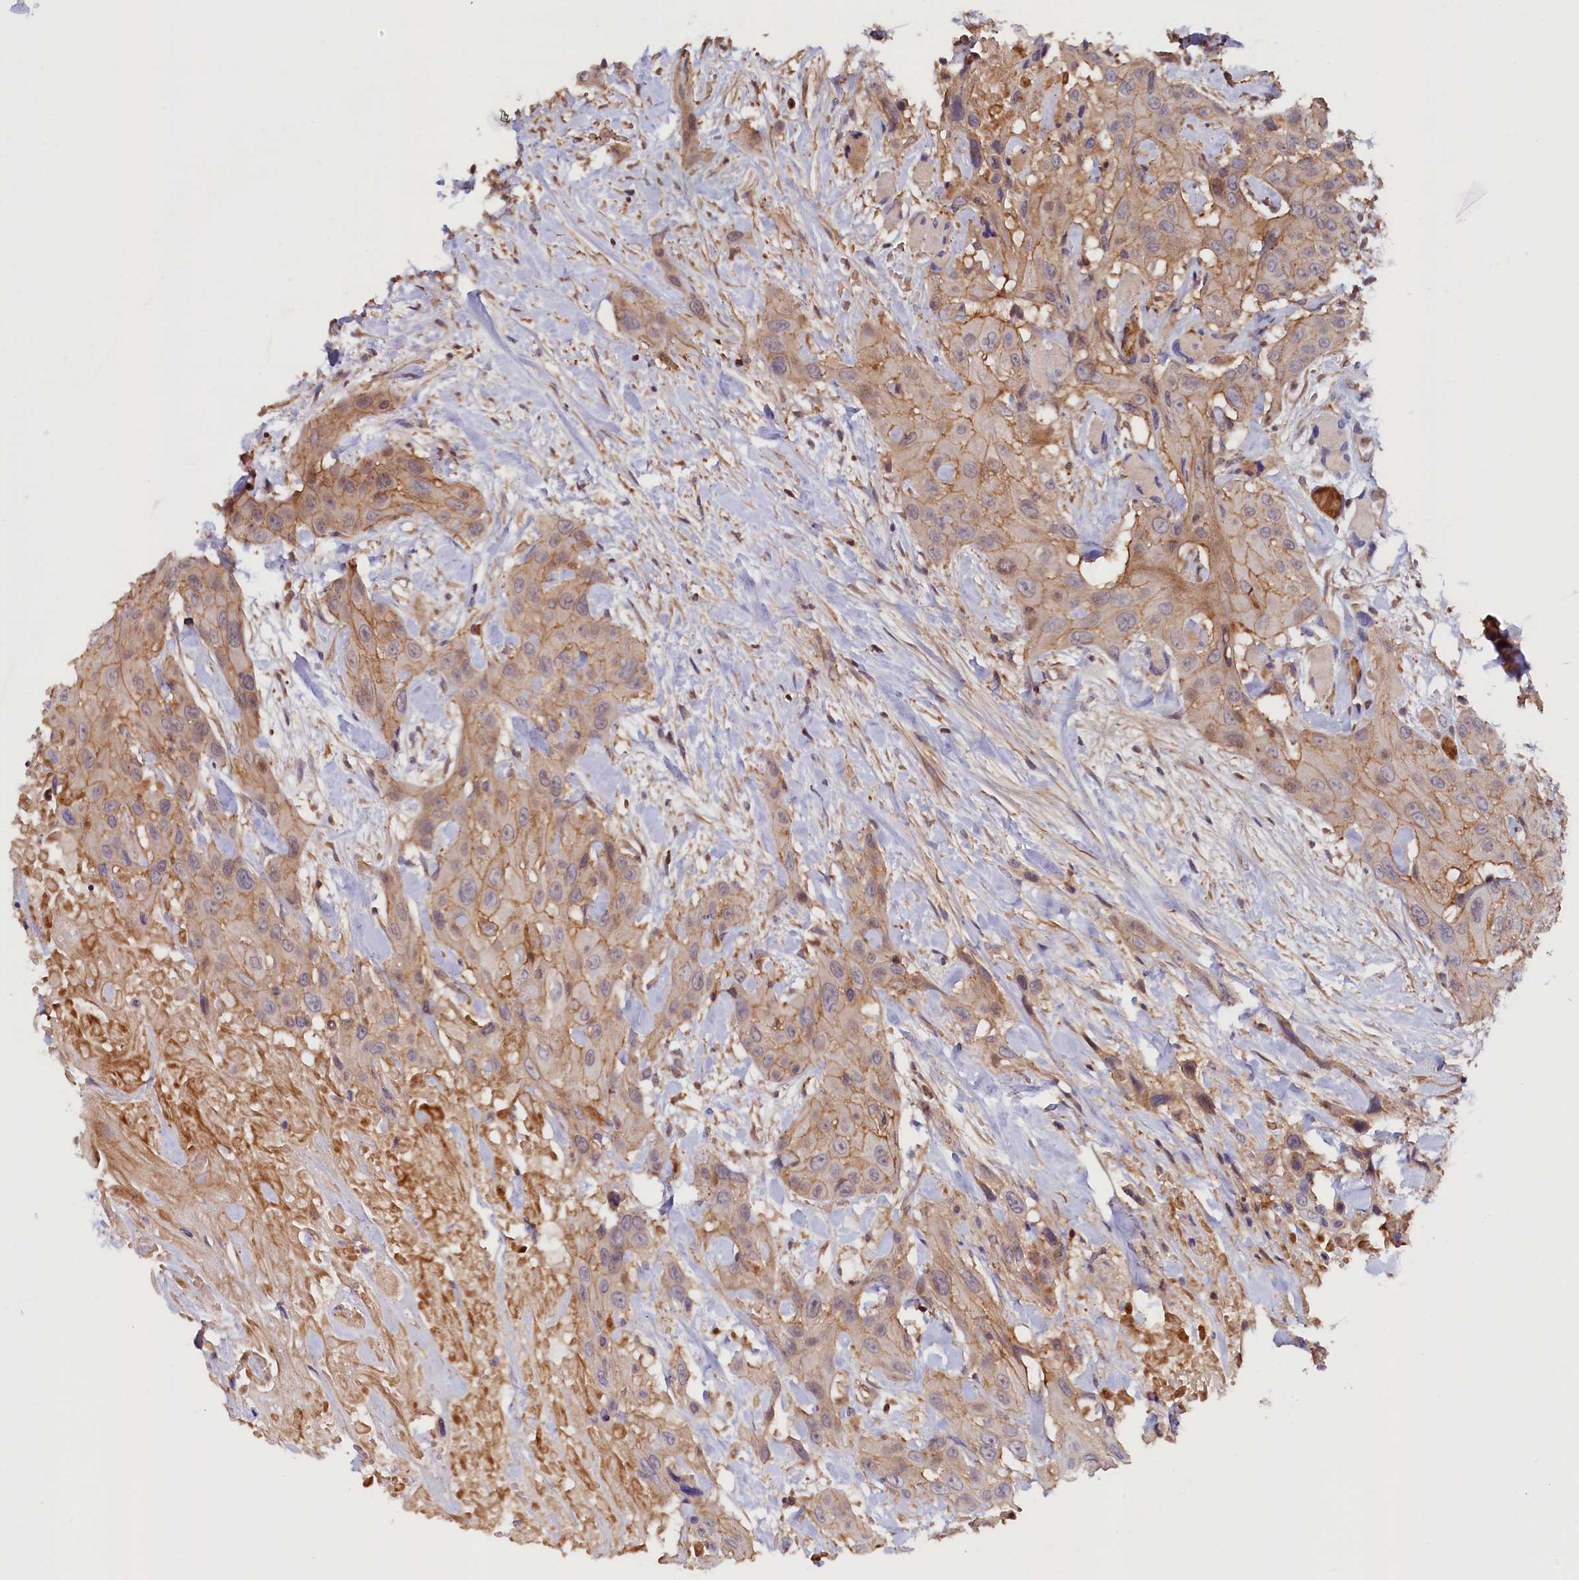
{"staining": {"intensity": "moderate", "quantity": ">75%", "location": "cytoplasmic/membranous"}, "tissue": "head and neck cancer", "cell_type": "Tumor cells", "image_type": "cancer", "snomed": [{"axis": "morphology", "description": "Squamous cell carcinoma, NOS"}, {"axis": "topography", "description": "Head-Neck"}], "caption": "Immunohistochemistry photomicrograph of neoplastic tissue: head and neck squamous cell carcinoma stained using immunohistochemistry reveals medium levels of moderate protein expression localized specifically in the cytoplasmic/membranous of tumor cells, appearing as a cytoplasmic/membranous brown color.", "gene": "DUOXA1", "patient": {"sex": "male", "age": 81}}